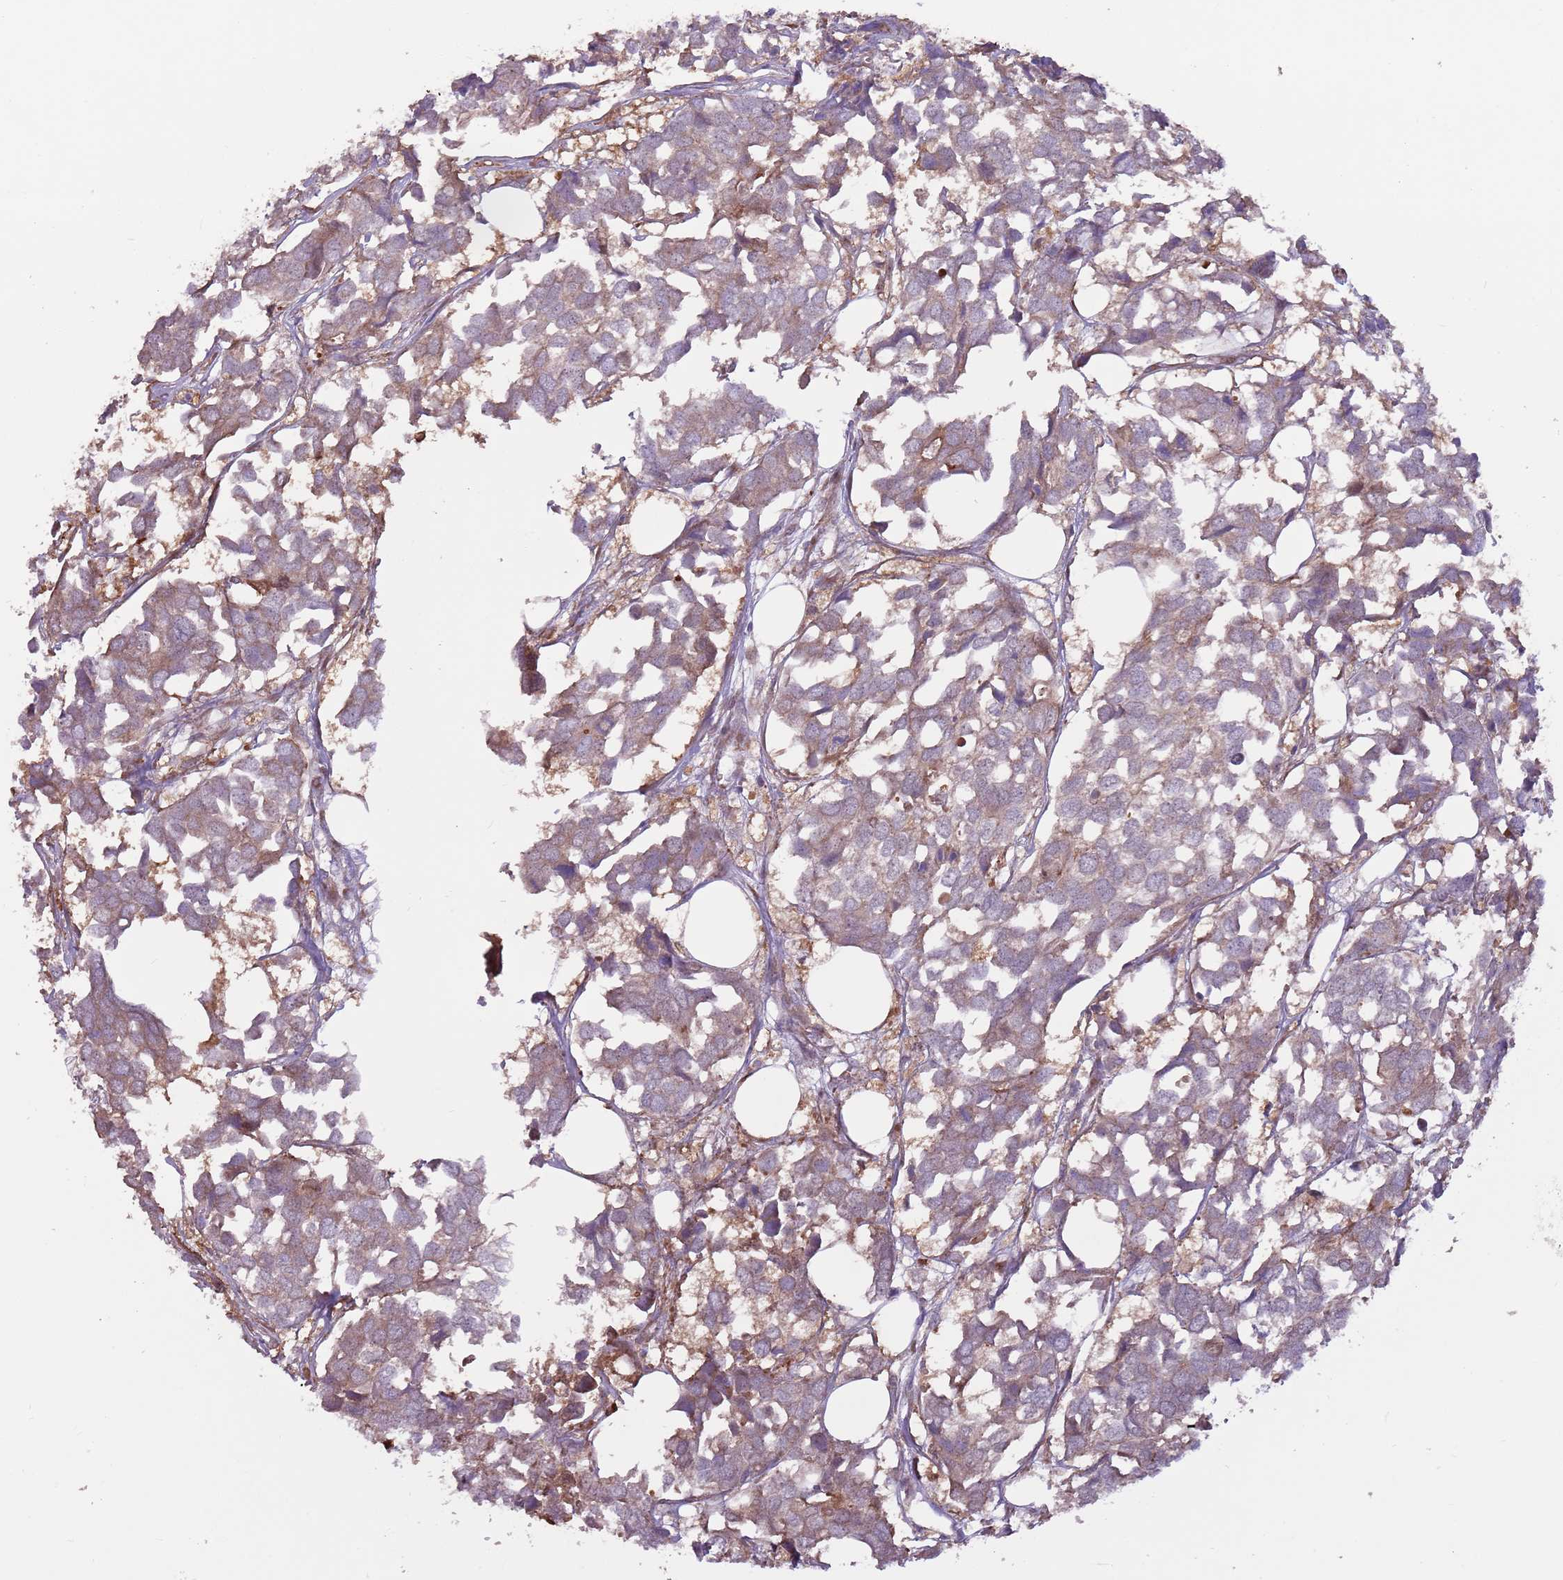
{"staining": {"intensity": "weak", "quantity": ">75%", "location": "cytoplasmic/membranous"}, "tissue": "breast cancer", "cell_type": "Tumor cells", "image_type": "cancer", "snomed": [{"axis": "morphology", "description": "Duct carcinoma"}, {"axis": "topography", "description": "Breast"}], "caption": "IHC (DAB (3,3'-diaminobenzidine)) staining of human infiltrating ductal carcinoma (breast) exhibits weak cytoplasmic/membranous protein expression in about >75% of tumor cells.", "gene": "CCDC150", "patient": {"sex": "female", "age": 83}}